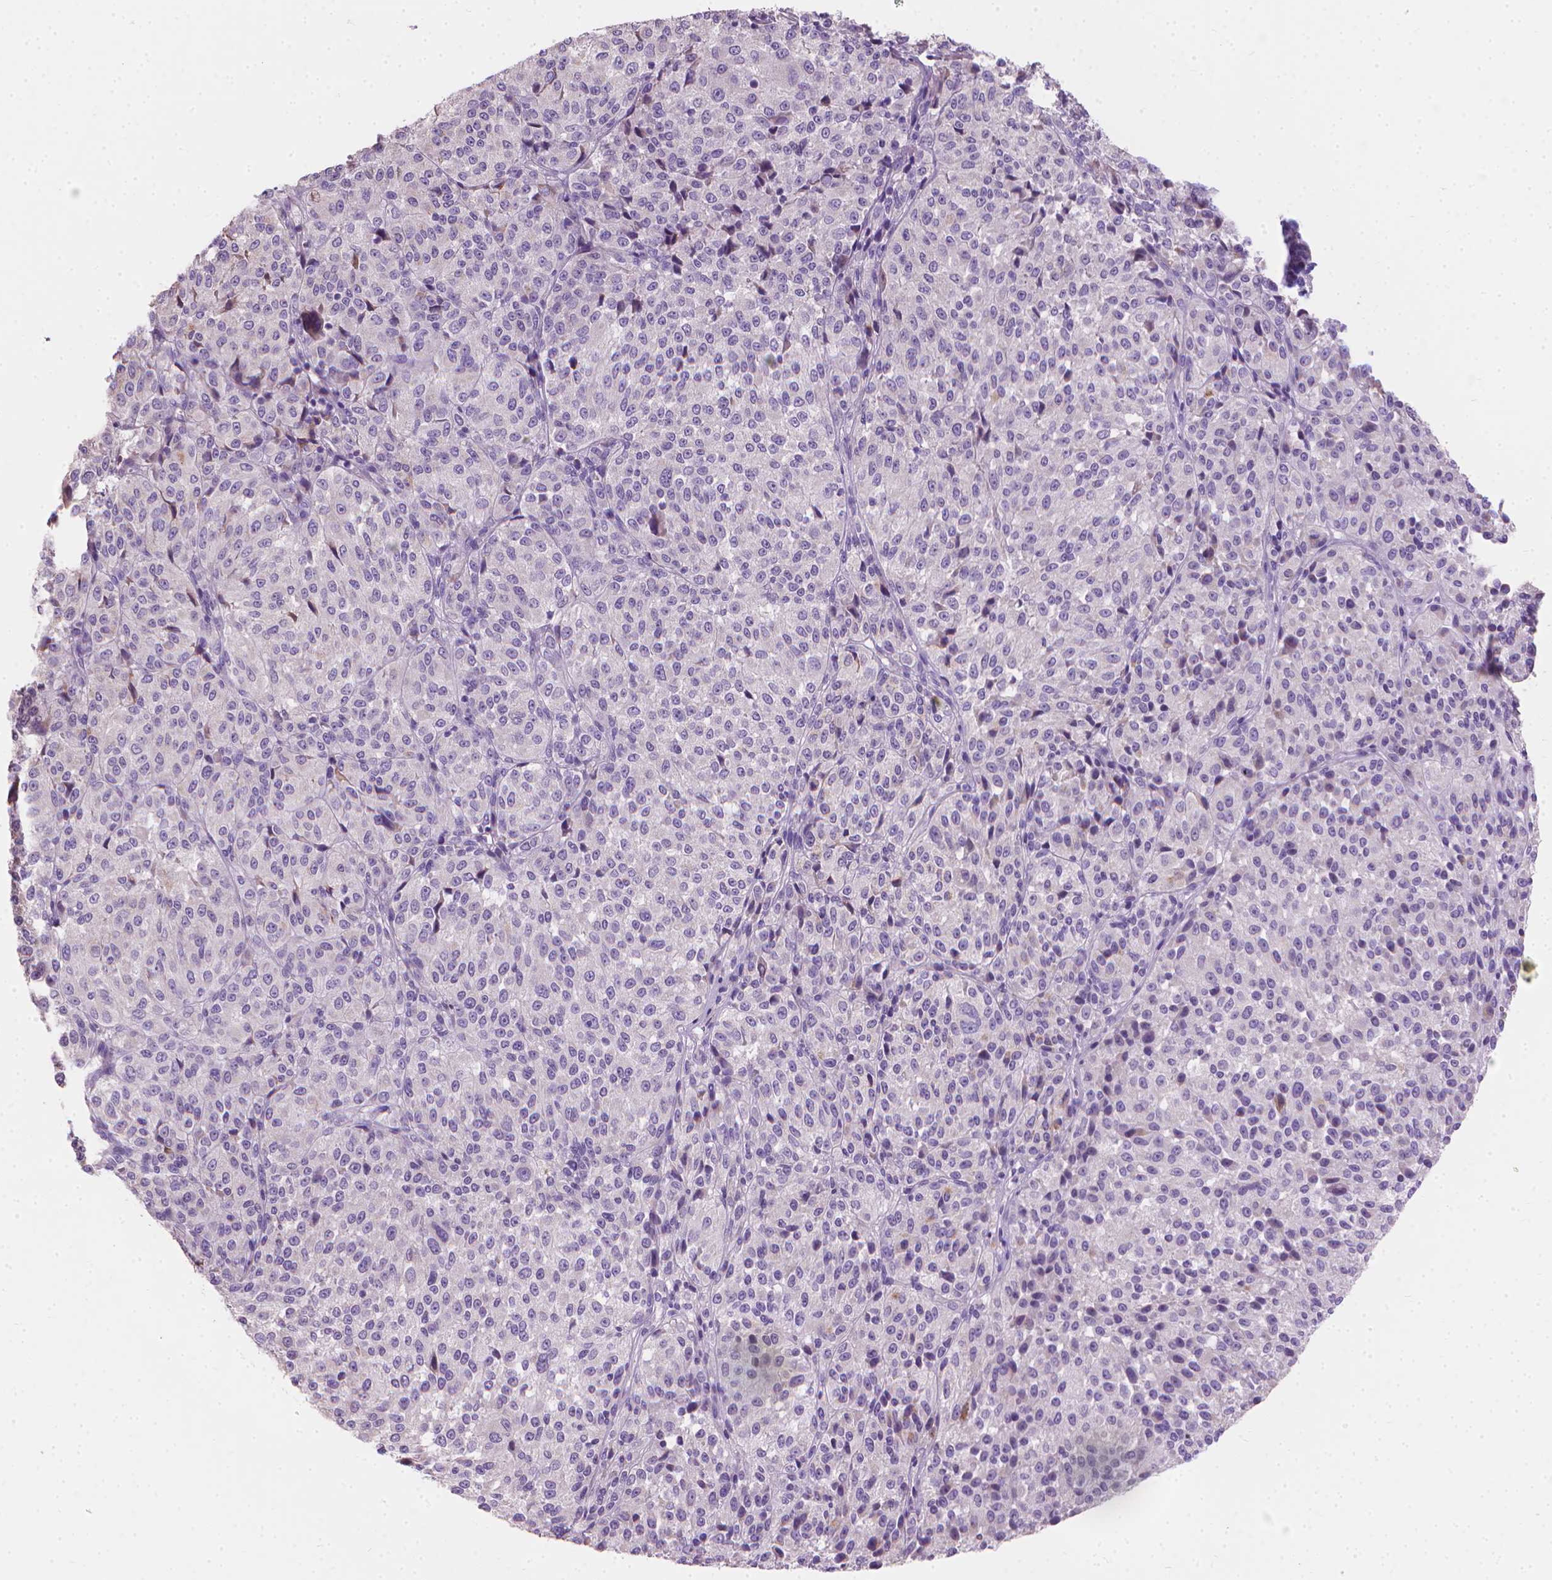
{"staining": {"intensity": "negative", "quantity": "none", "location": "none"}, "tissue": "melanoma", "cell_type": "Tumor cells", "image_type": "cancer", "snomed": [{"axis": "morphology", "description": "Malignant melanoma, Metastatic site"}, {"axis": "topography", "description": "Brain"}], "caption": "An image of human malignant melanoma (metastatic site) is negative for staining in tumor cells.", "gene": "CABCOCO1", "patient": {"sex": "female", "age": 56}}